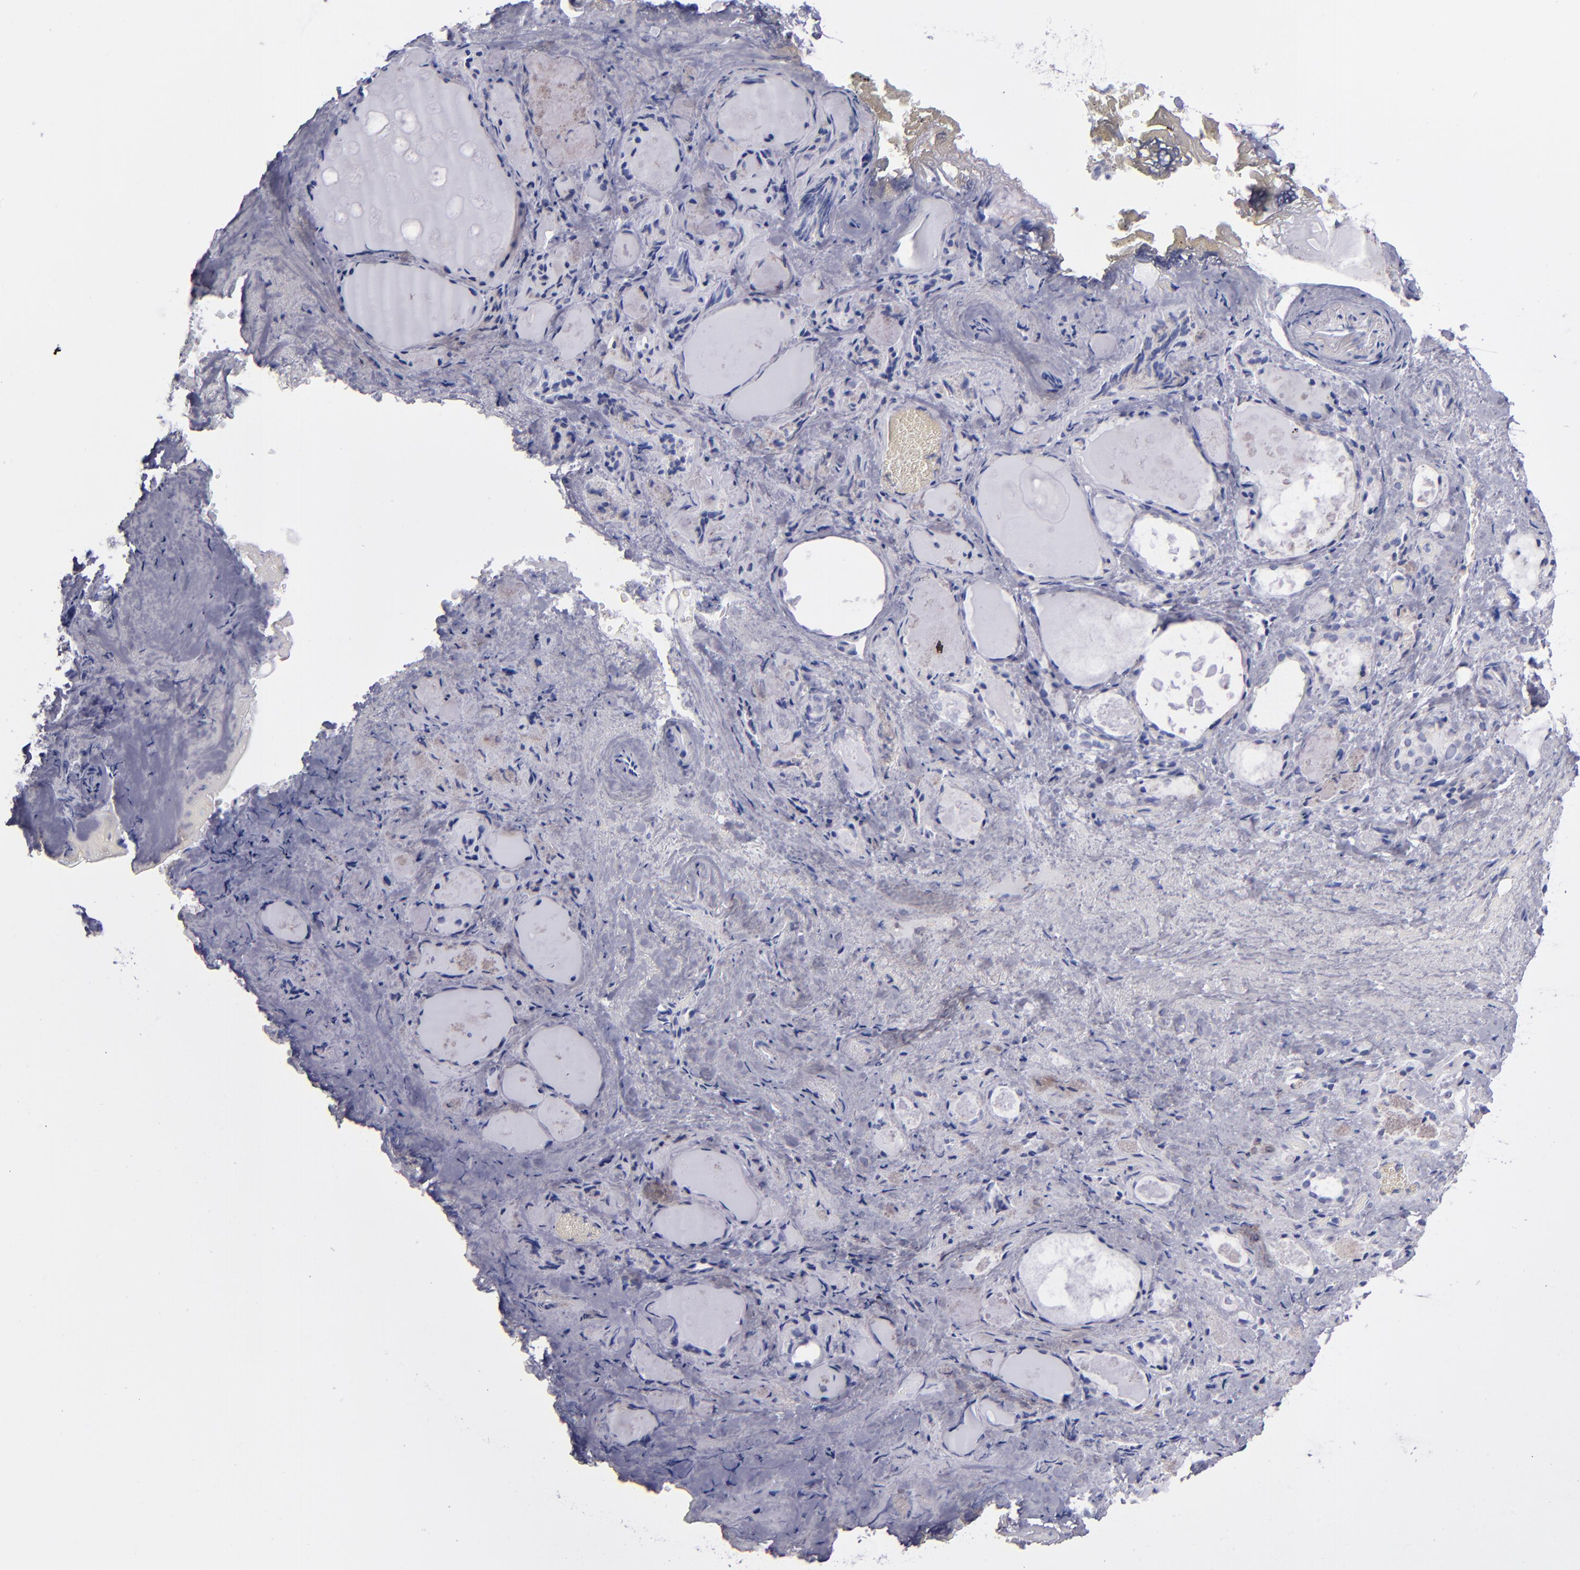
{"staining": {"intensity": "negative", "quantity": "none", "location": "none"}, "tissue": "thyroid gland", "cell_type": "Glandular cells", "image_type": "normal", "snomed": [{"axis": "morphology", "description": "Normal tissue, NOS"}, {"axis": "topography", "description": "Thyroid gland"}], "caption": "Immunohistochemistry (IHC) histopathology image of normal thyroid gland stained for a protein (brown), which reveals no positivity in glandular cells.", "gene": "HNF1B", "patient": {"sex": "female", "age": 75}}